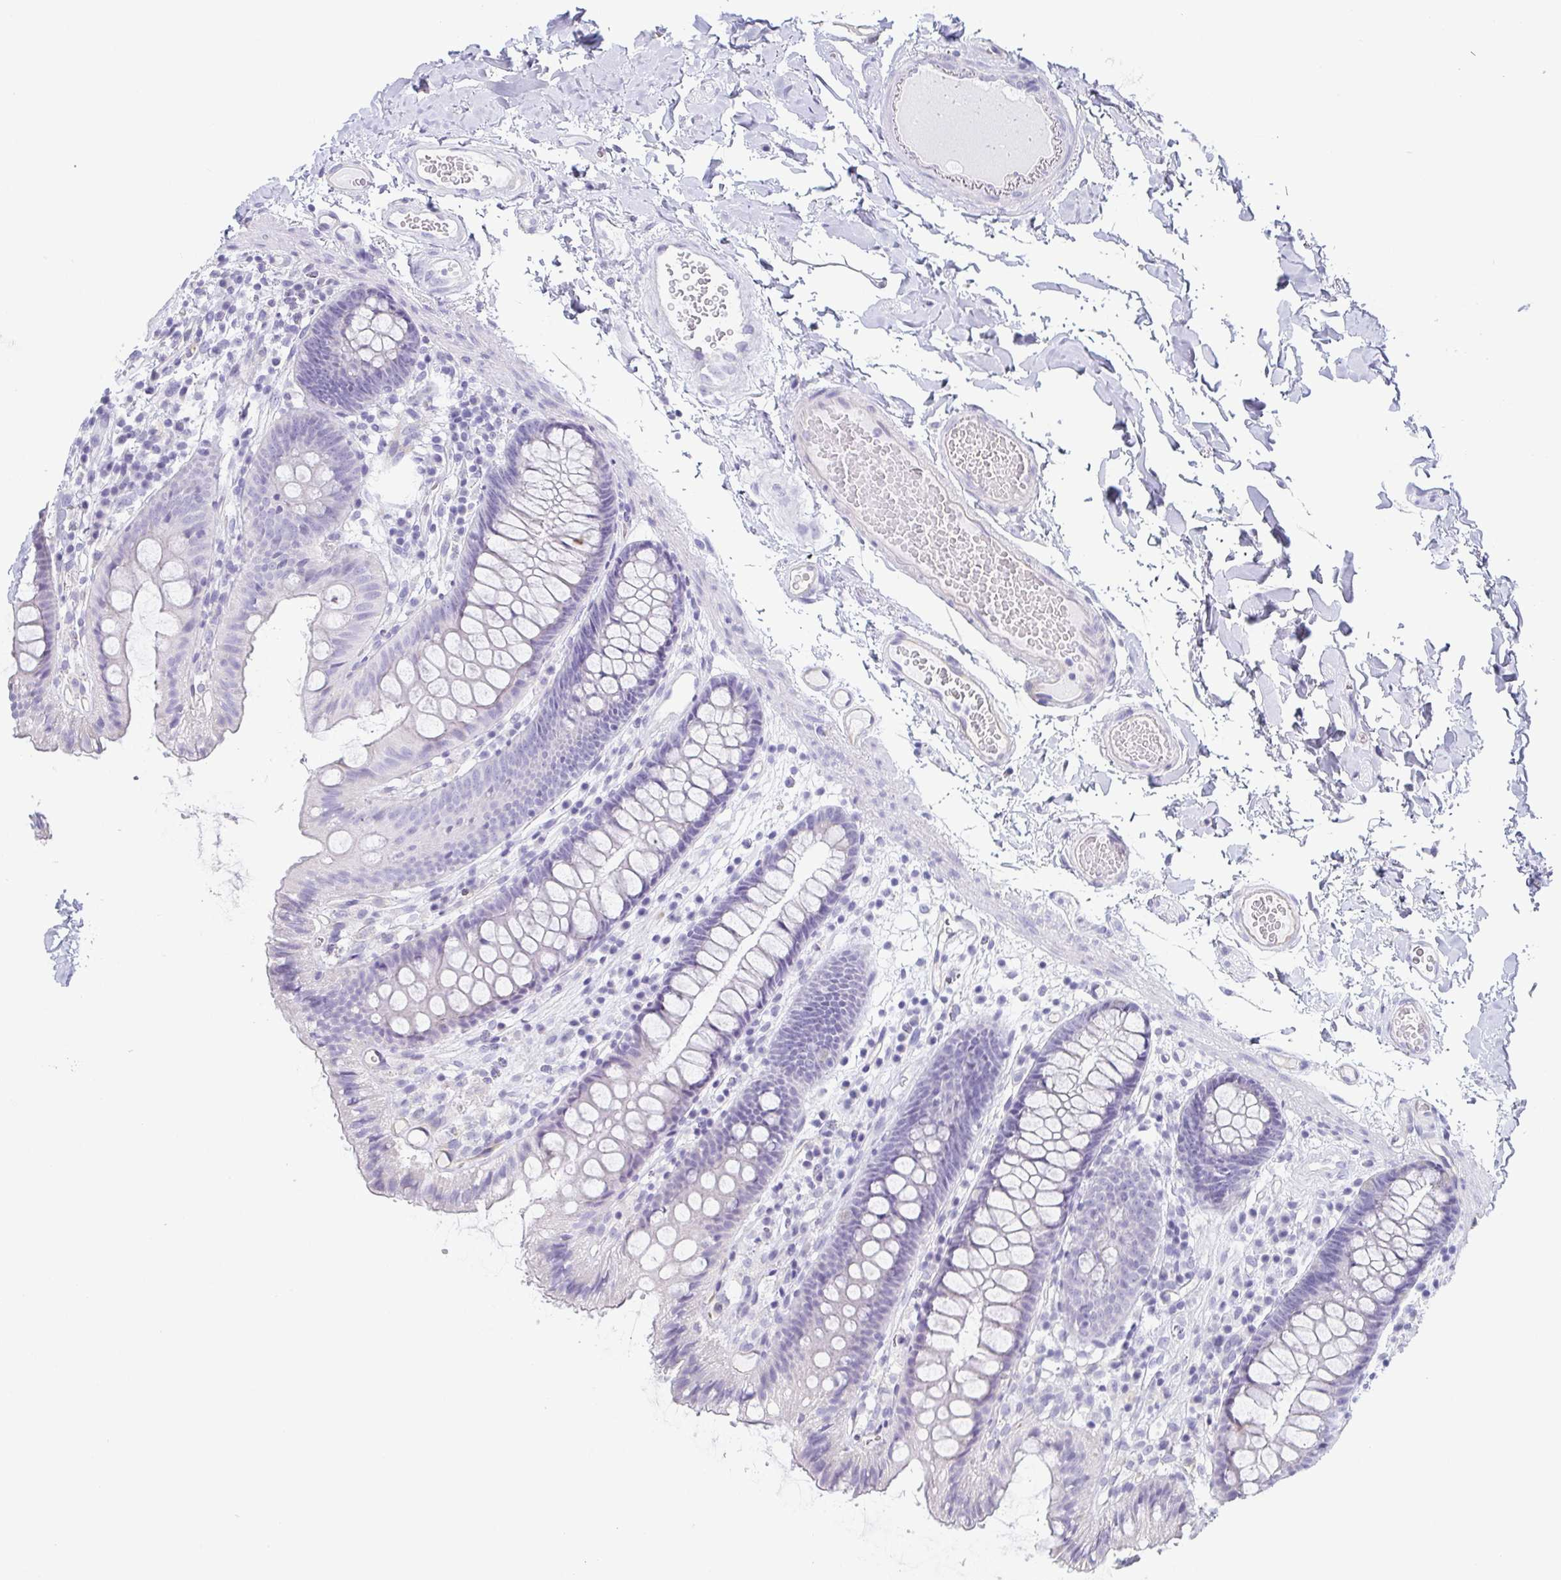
{"staining": {"intensity": "negative", "quantity": "none", "location": "none"}, "tissue": "colon", "cell_type": "Endothelial cells", "image_type": "normal", "snomed": [{"axis": "morphology", "description": "Normal tissue, NOS"}, {"axis": "topography", "description": "Colon"}], "caption": "Endothelial cells show no significant protein positivity in normal colon. Nuclei are stained in blue.", "gene": "PRR27", "patient": {"sex": "male", "age": 84}}